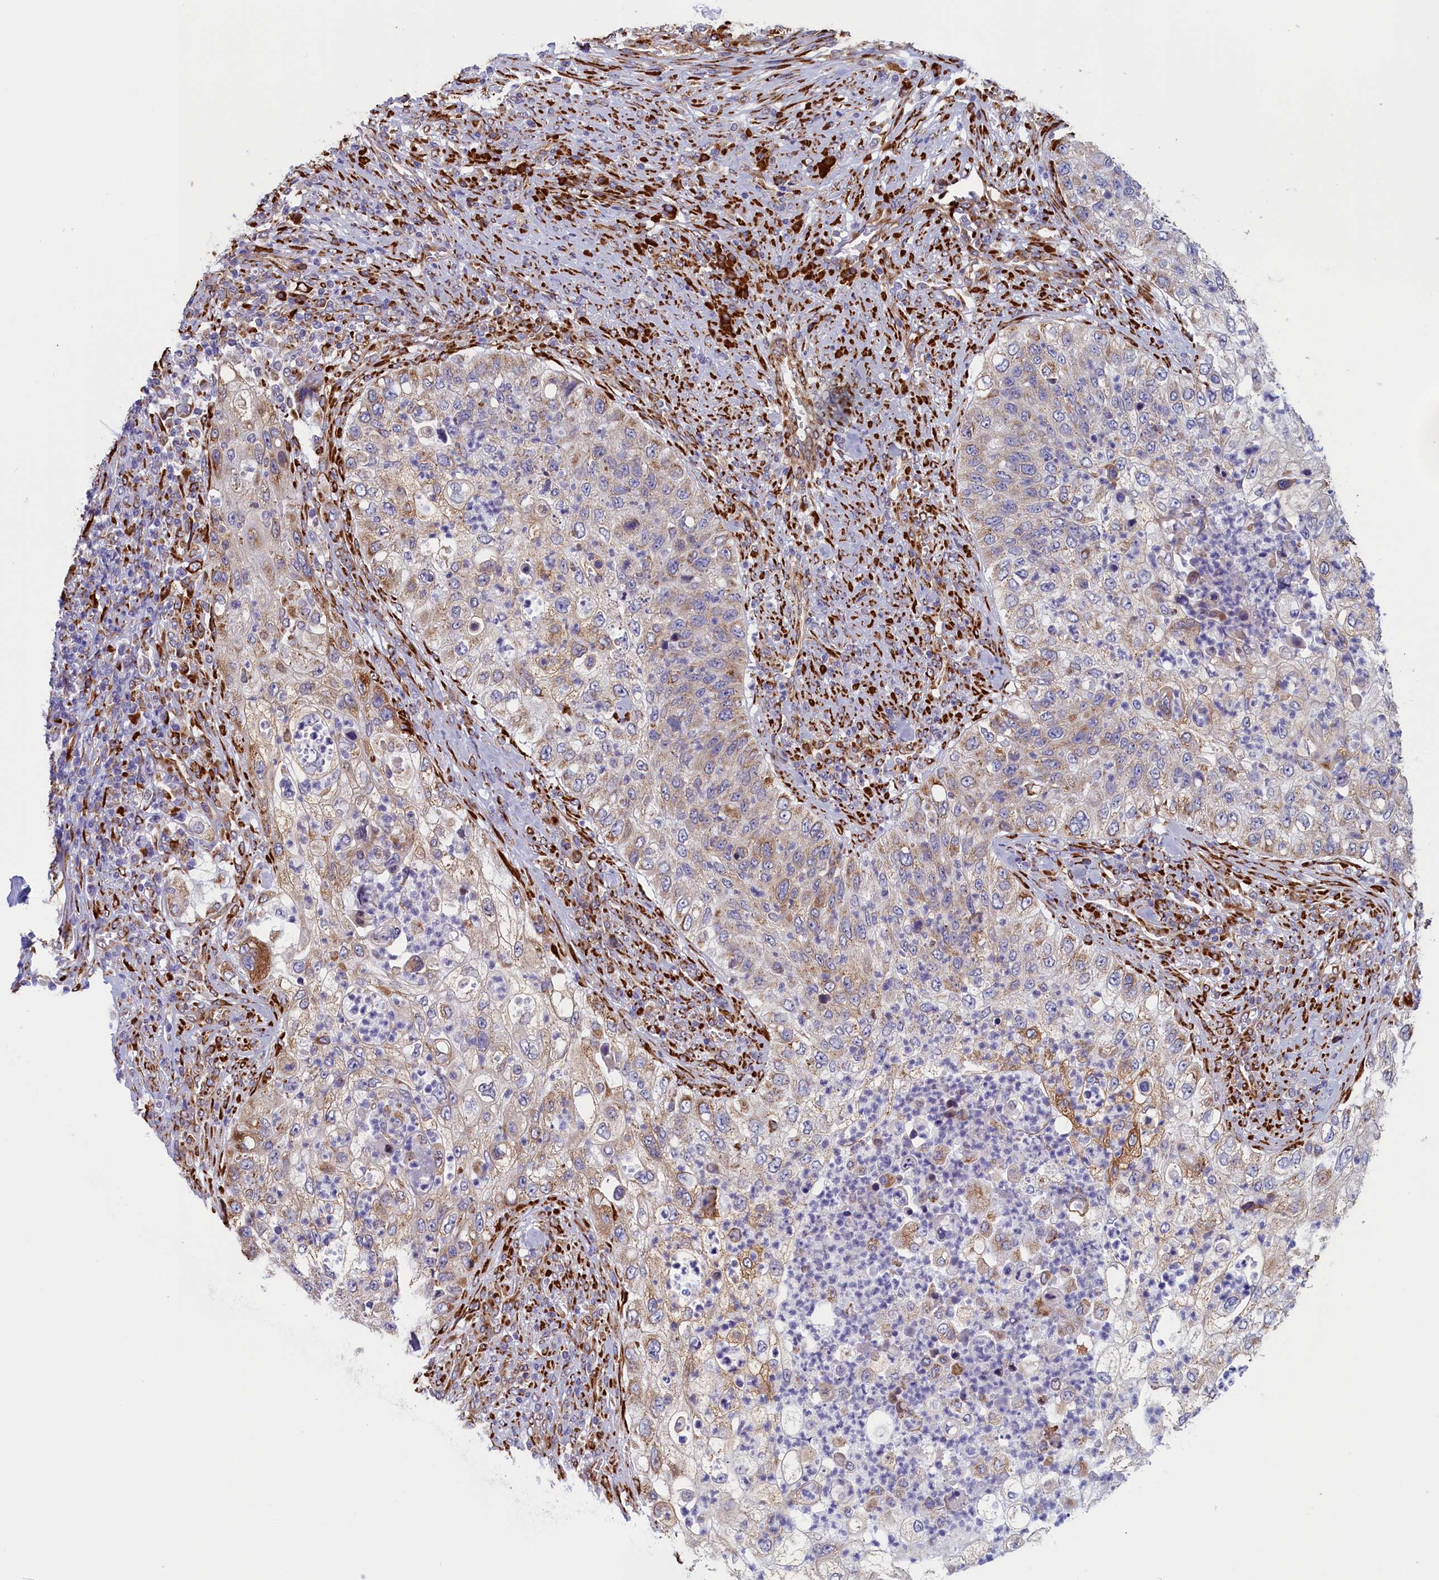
{"staining": {"intensity": "moderate", "quantity": "<25%", "location": "cytoplasmic/membranous"}, "tissue": "urothelial cancer", "cell_type": "Tumor cells", "image_type": "cancer", "snomed": [{"axis": "morphology", "description": "Urothelial carcinoma, High grade"}, {"axis": "topography", "description": "Urinary bladder"}], "caption": "About <25% of tumor cells in human urothelial cancer show moderate cytoplasmic/membranous protein positivity as visualized by brown immunohistochemical staining.", "gene": "CCDC68", "patient": {"sex": "female", "age": 60}}